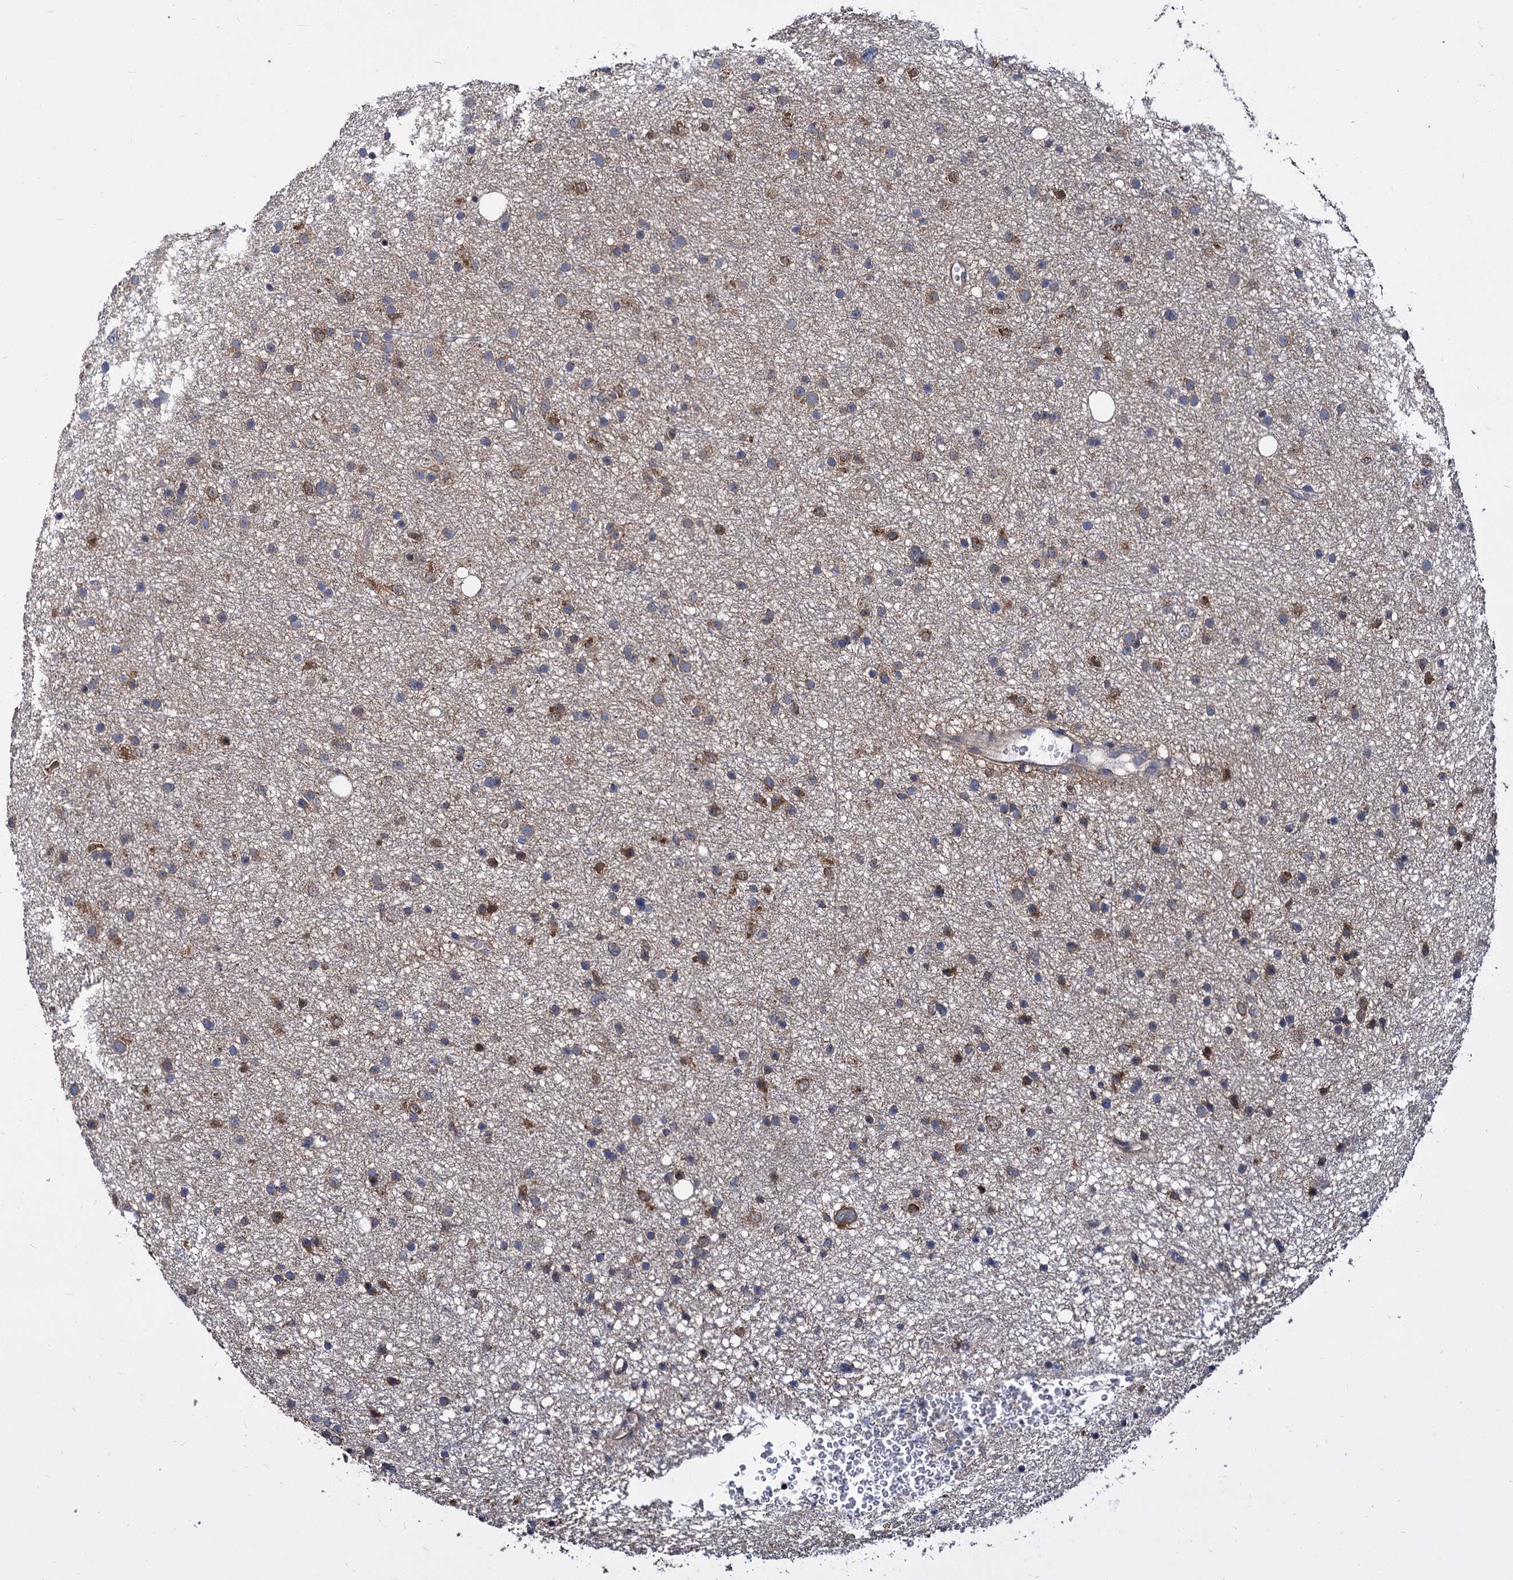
{"staining": {"intensity": "moderate", "quantity": "25%-75%", "location": "cytoplasmic/membranous"}, "tissue": "glioma", "cell_type": "Tumor cells", "image_type": "cancer", "snomed": [{"axis": "morphology", "description": "Glioma, malignant, Low grade"}, {"axis": "topography", "description": "Cerebral cortex"}], "caption": "Protein expression analysis of human malignant glioma (low-grade) reveals moderate cytoplasmic/membranous staining in approximately 25%-75% of tumor cells. (Stains: DAB in brown, nuclei in blue, Microscopy: brightfield microscopy at high magnification).", "gene": "NME1", "patient": {"sex": "female", "age": 39}}